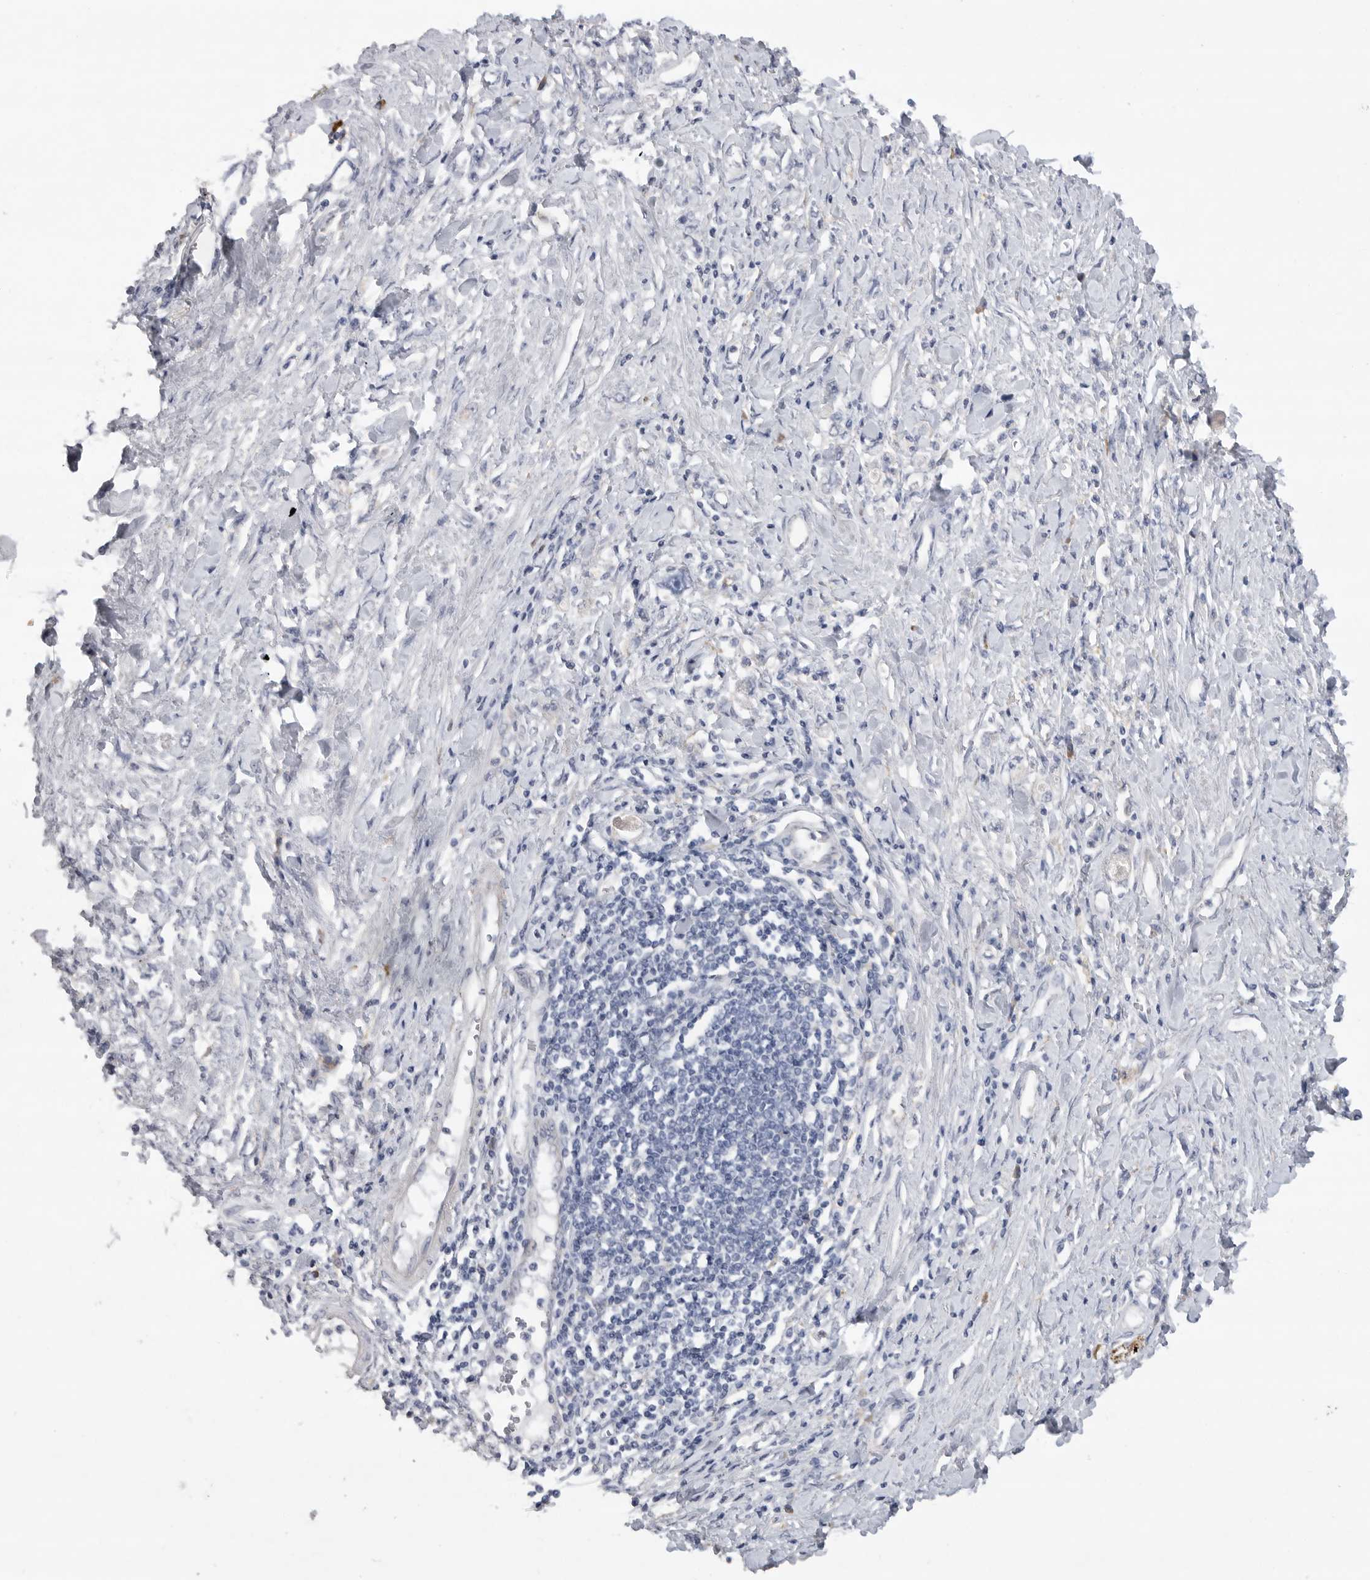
{"staining": {"intensity": "negative", "quantity": "none", "location": "none"}, "tissue": "stomach cancer", "cell_type": "Tumor cells", "image_type": "cancer", "snomed": [{"axis": "morphology", "description": "Adenocarcinoma, NOS"}, {"axis": "topography", "description": "Stomach"}], "caption": "Tumor cells are negative for brown protein staining in stomach cancer (adenocarcinoma).", "gene": "EDEM3", "patient": {"sex": "female", "age": 76}}